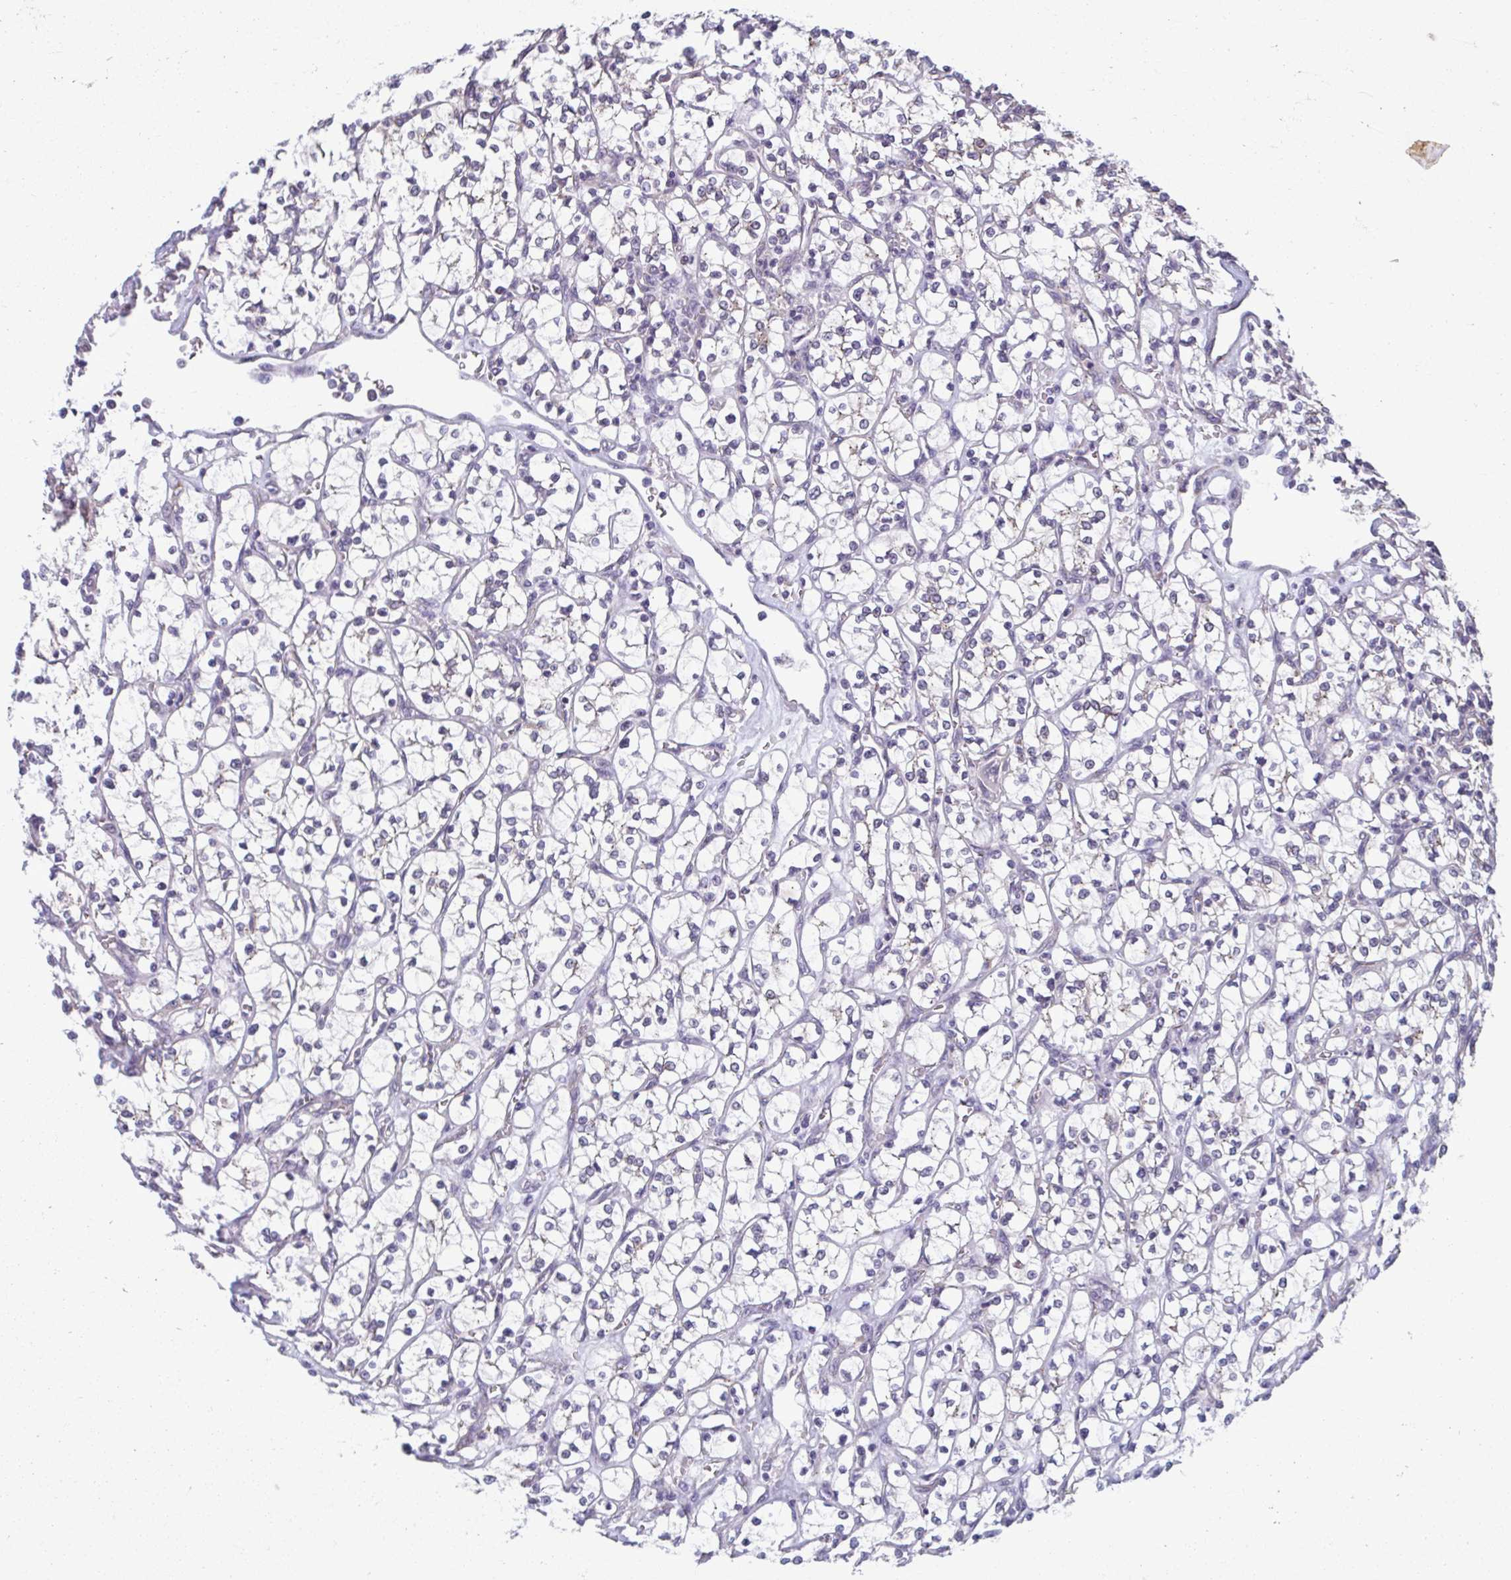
{"staining": {"intensity": "negative", "quantity": "none", "location": "none"}, "tissue": "renal cancer", "cell_type": "Tumor cells", "image_type": "cancer", "snomed": [{"axis": "morphology", "description": "Adenocarcinoma, NOS"}, {"axis": "topography", "description": "Kidney"}], "caption": "Immunohistochemical staining of human adenocarcinoma (renal) displays no significant positivity in tumor cells.", "gene": "TMEM108", "patient": {"sex": "female", "age": 64}}